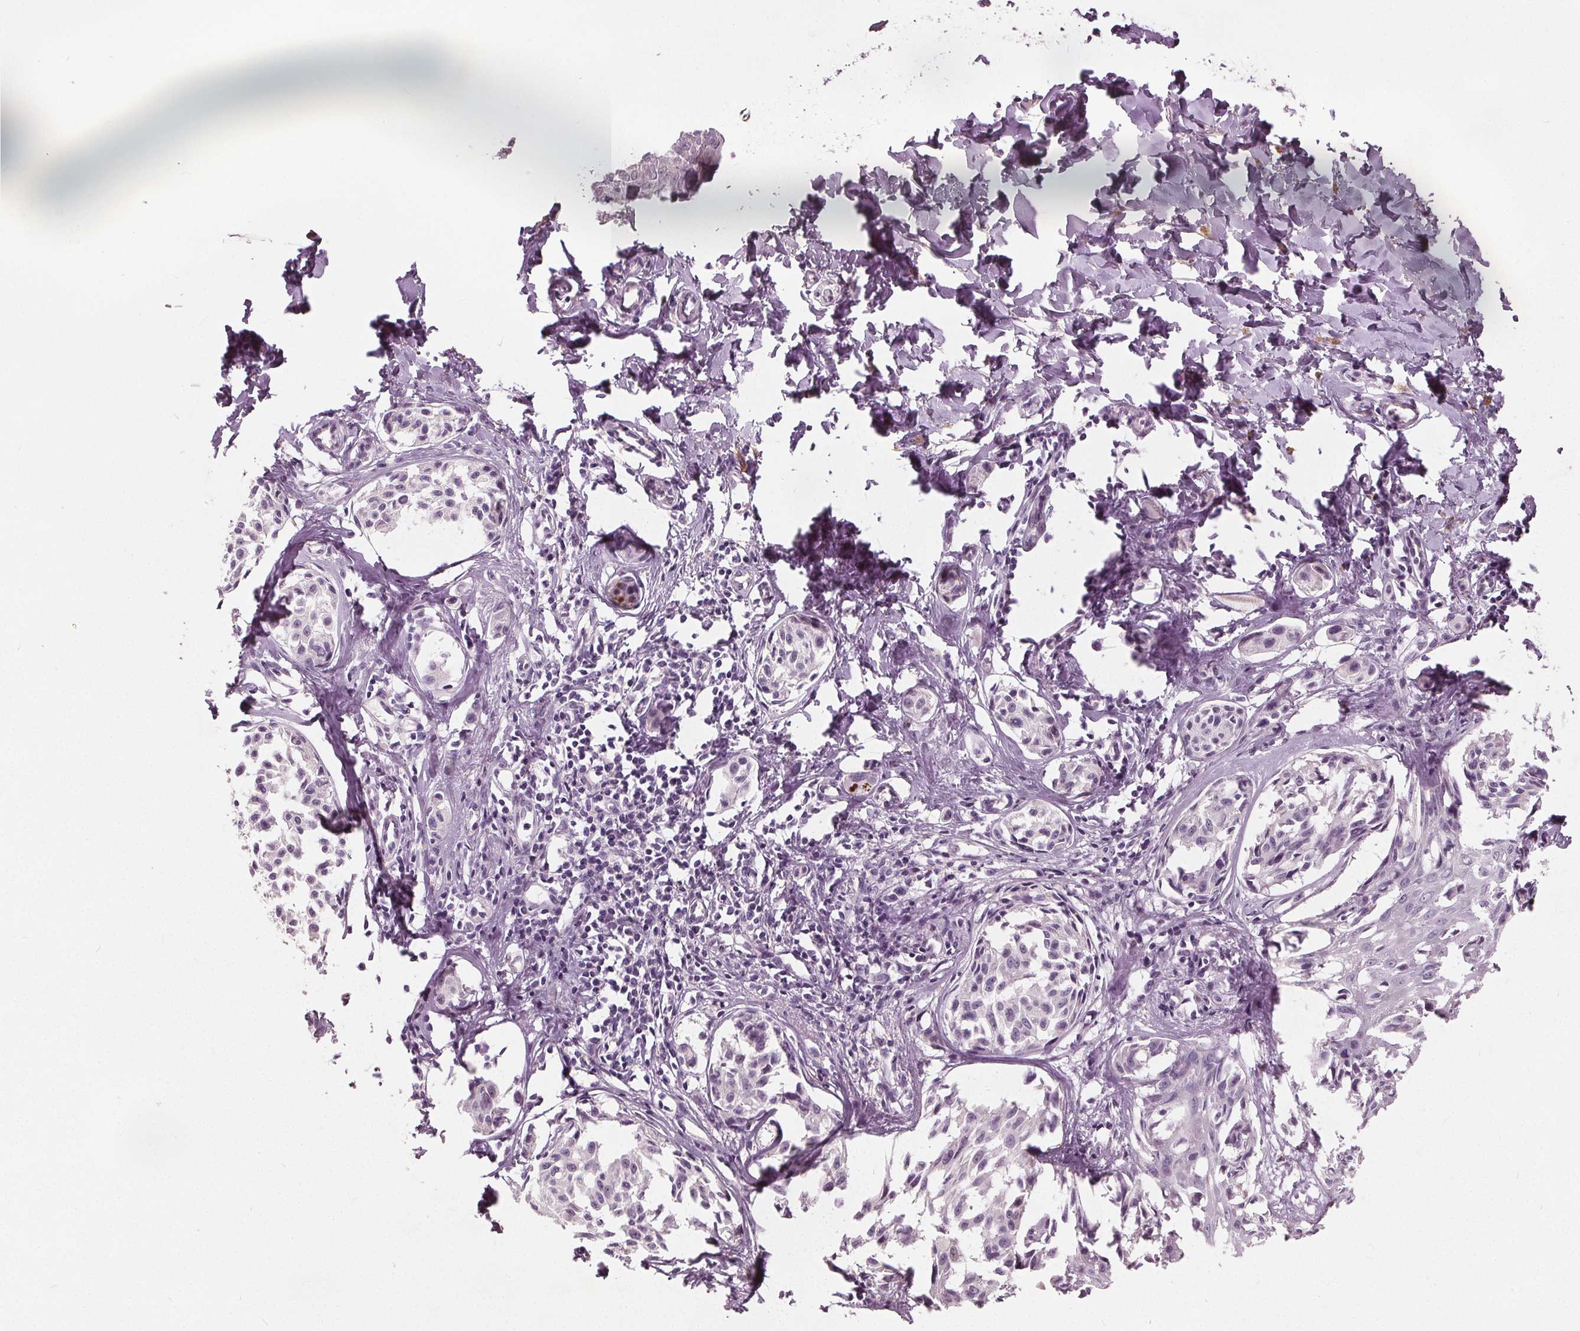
{"staining": {"intensity": "negative", "quantity": "none", "location": "none"}, "tissue": "melanoma", "cell_type": "Tumor cells", "image_type": "cancer", "snomed": [{"axis": "morphology", "description": "Malignant melanoma, NOS"}, {"axis": "topography", "description": "Skin"}], "caption": "Tumor cells show no significant positivity in malignant melanoma.", "gene": "TKFC", "patient": {"sex": "male", "age": 51}}